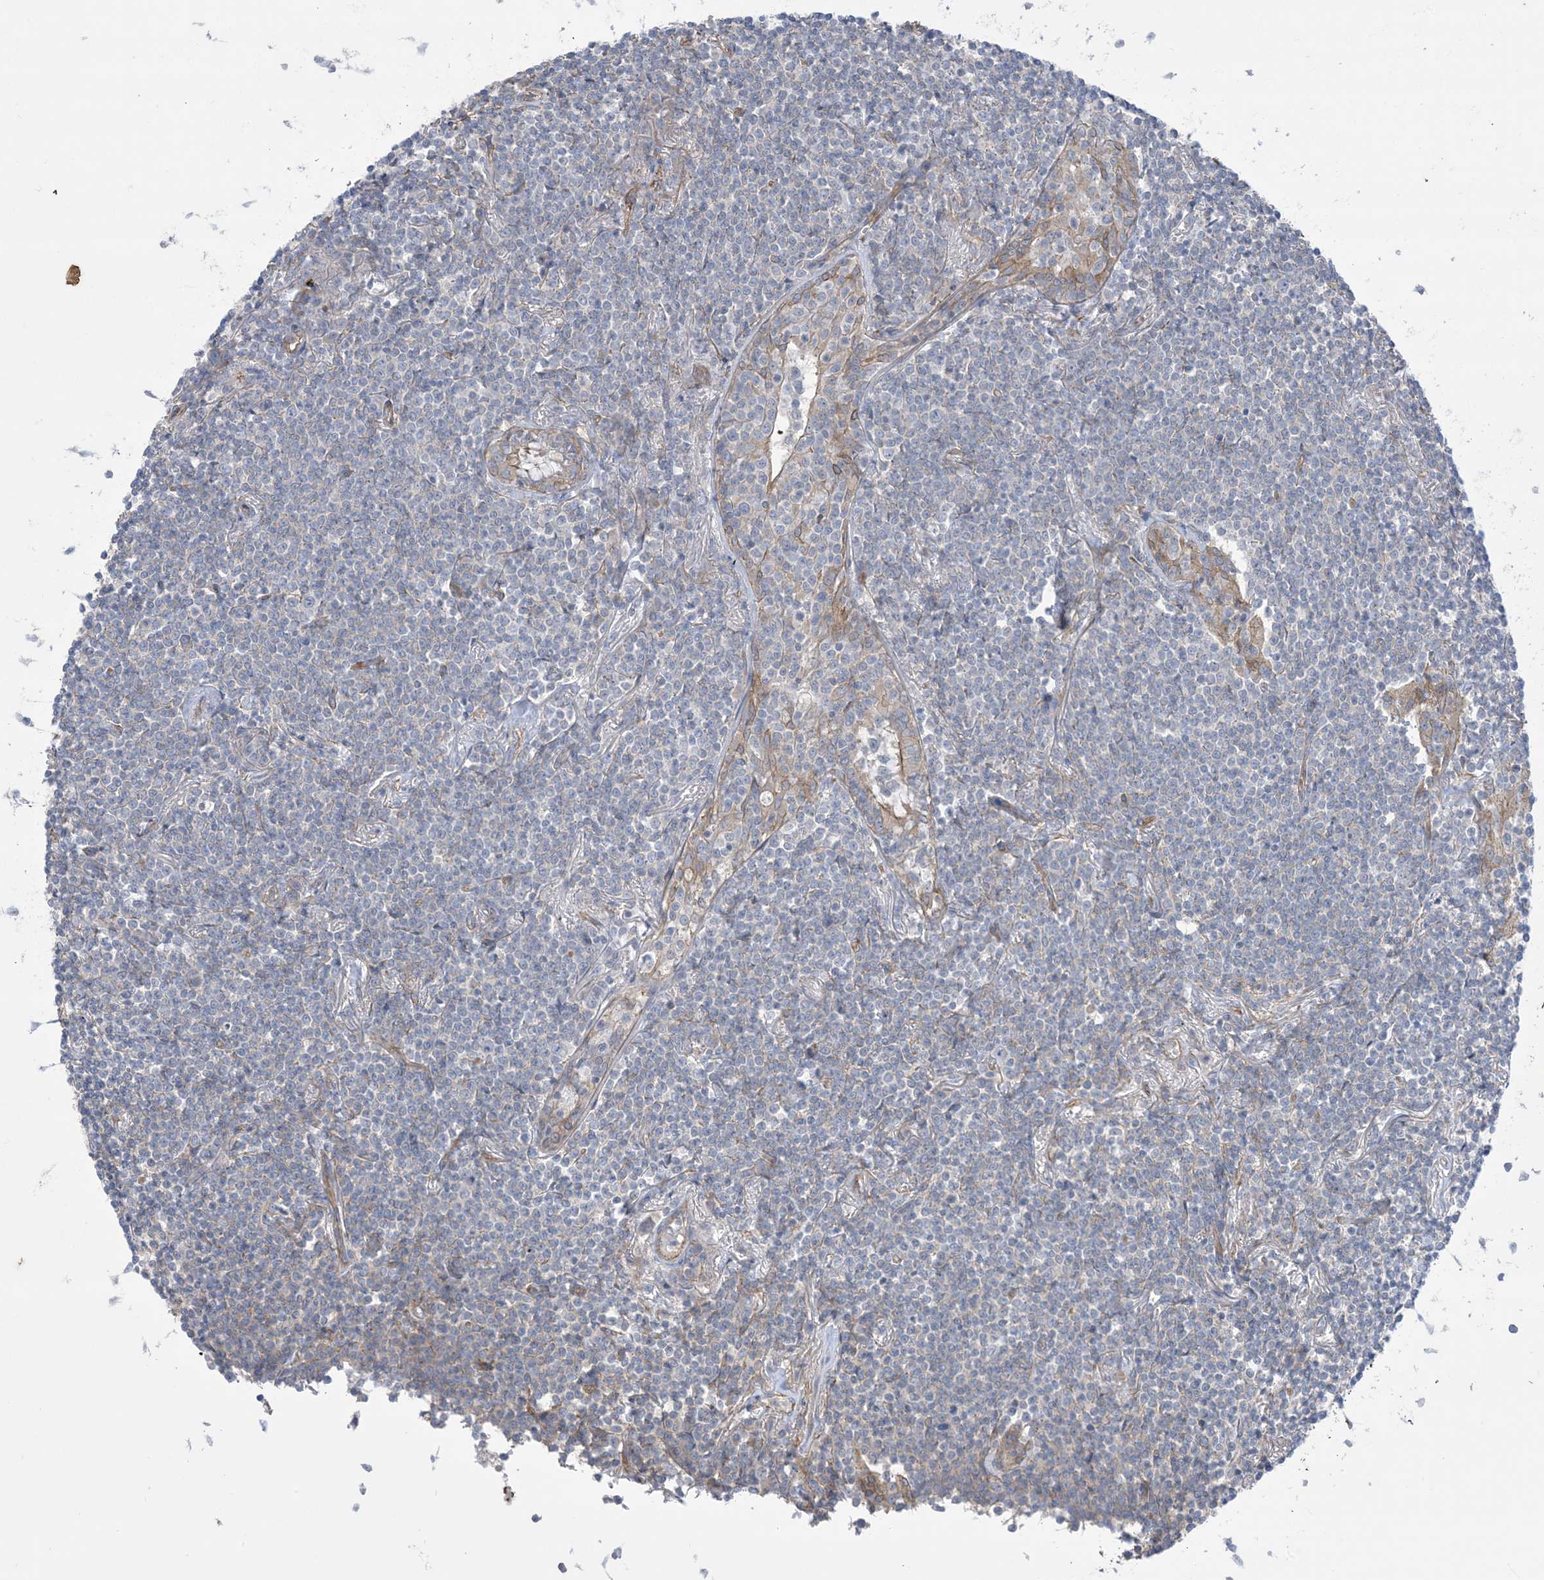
{"staining": {"intensity": "negative", "quantity": "none", "location": "none"}, "tissue": "lymphoma", "cell_type": "Tumor cells", "image_type": "cancer", "snomed": [{"axis": "morphology", "description": "Malignant lymphoma, non-Hodgkin's type, Low grade"}, {"axis": "topography", "description": "Lung"}], "caption": "Immunohistochemistry (IHC) photomicrograph of lymphoma stained for a protein (brown), which displays no staining in tumor cells.", "gene": "CCNY", "patient": {"sex": "female", "age": 71}}